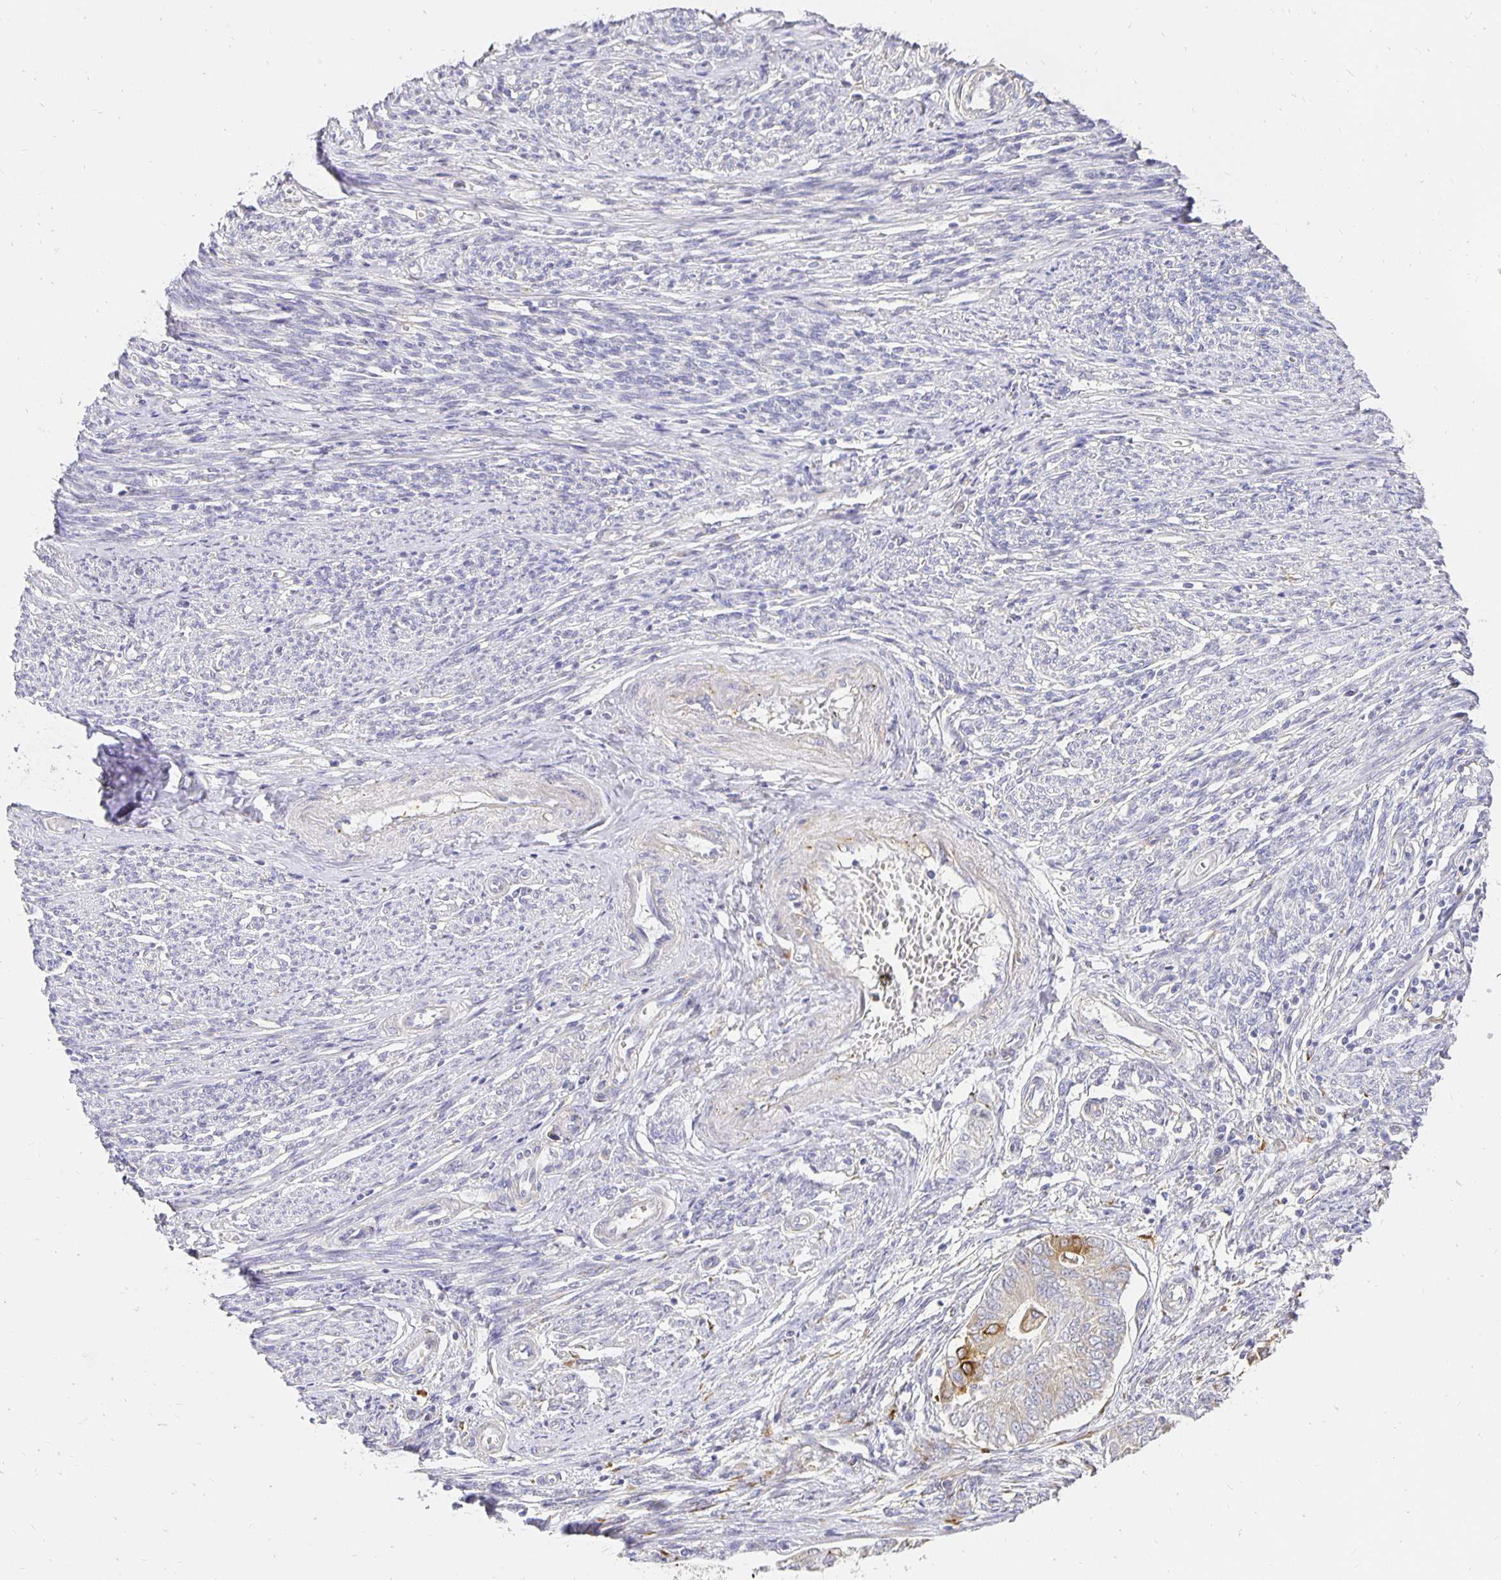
{"staining": {"intensity": "moderate", "quantity": "<25%", "location": "cytoplasmic/membranous"}, "tissue": "endometrial cancer", "cell_type": "Tumor cells", "image_type": "cancer", "snomed": [{"axis": "morphology", "description": "Adenocarcinoma, NOS"}, {"axis": "topography", "description": "Endometrium"}], "caption": "High-power microscopy captured an IHC photomicrograph of endometrial cancer (adenocarcinoma), revealing moderate cytoplasmic/membranous positivity in about <25% of tumor cells.", "gene": "PLOD1", "patient": {"sex": "female", "age": 62}}